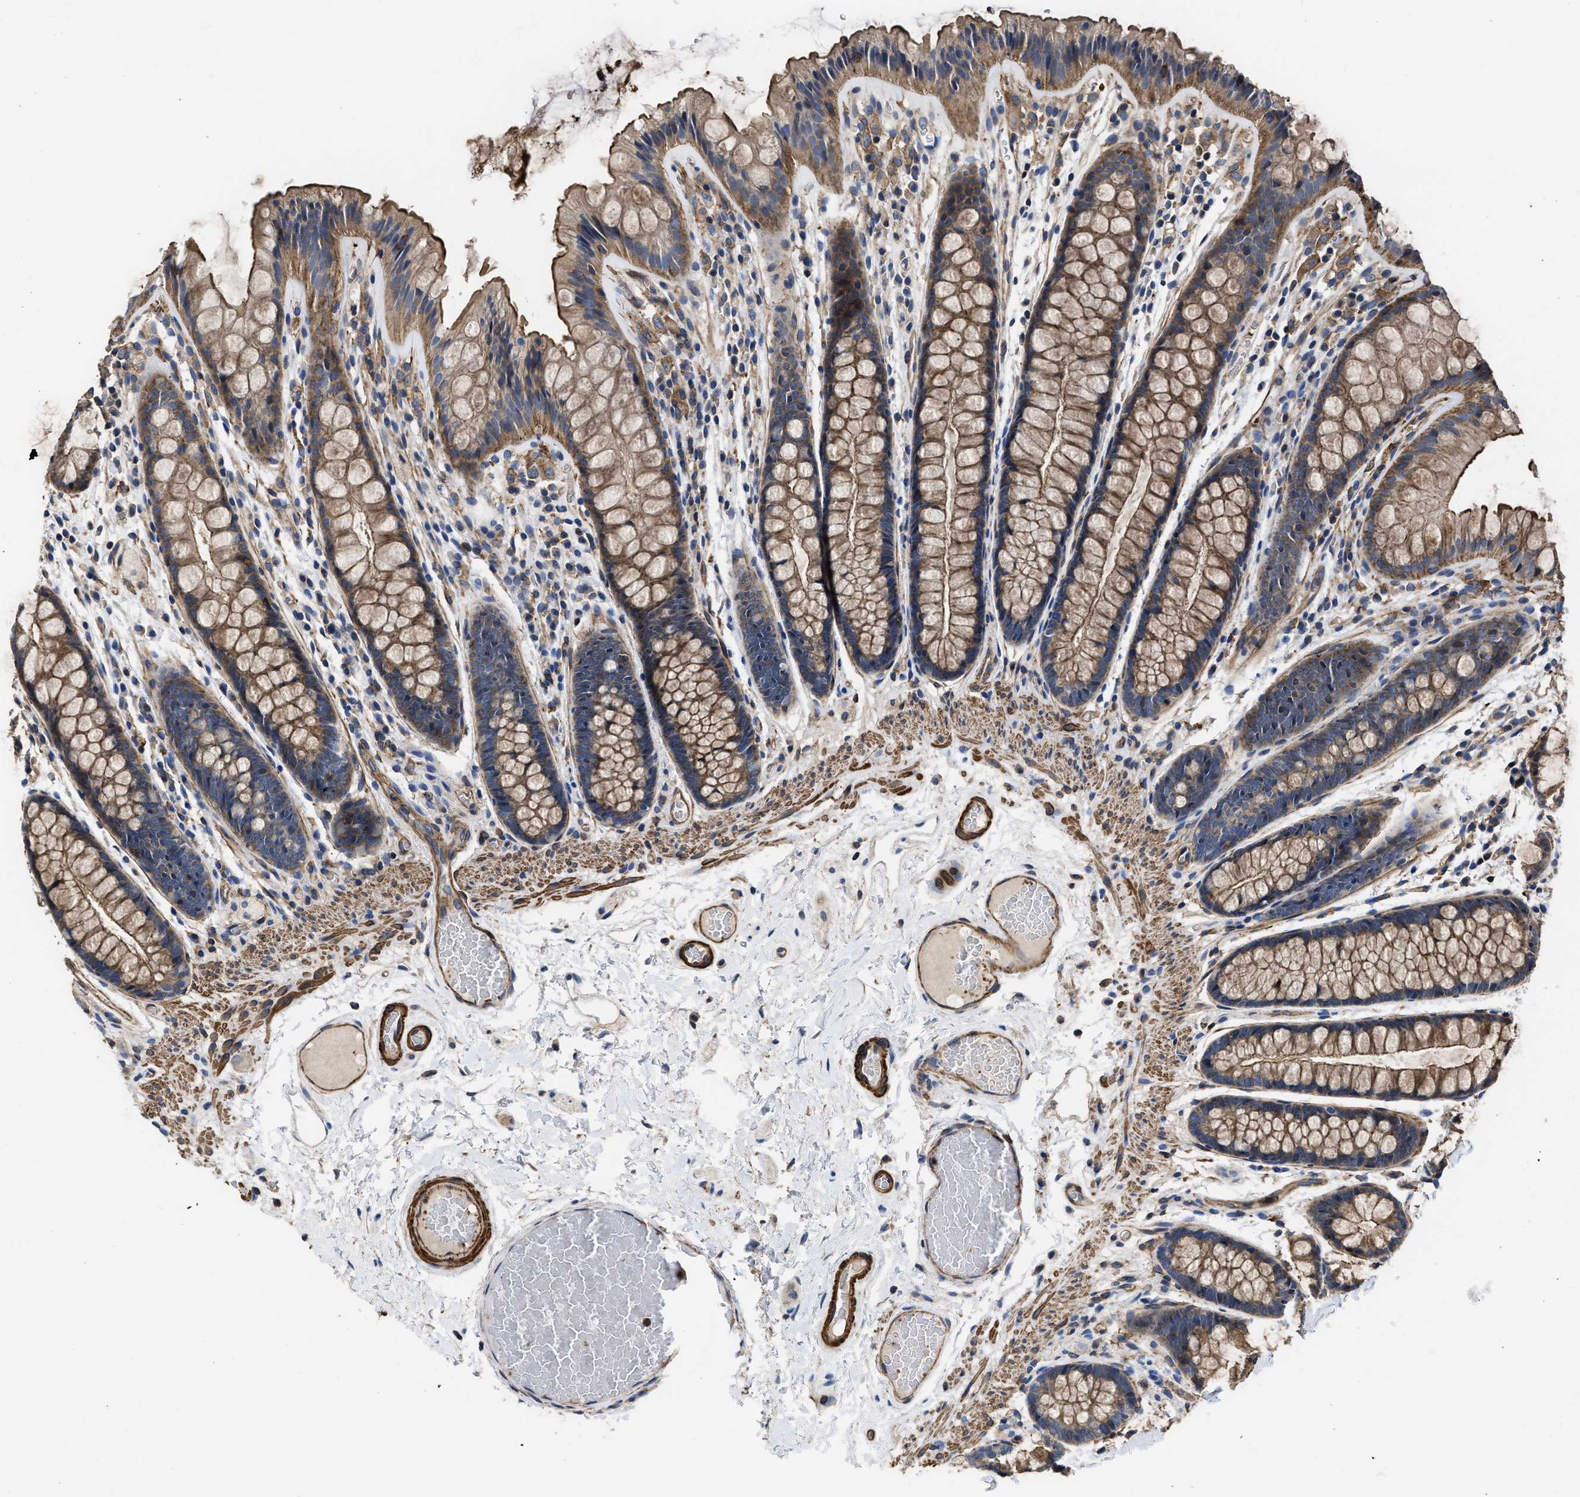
{"staining": {"intensity": "strong", "quantity": ">75%", "location": "cytoplasmic/membranous"}, "tissue": "colon", "cell_type": "Endothelial cells", "image_type": "normal", "snomed": [{"axis": "morphology", "description": "Normal tissue, NOS"}, {"axis": "topography", "description": "Colon"}], "caption": "Colon stained with DAB (3,3'-diaminobenzidine) IHC displays high levels of strong cytoplasmic/membranous positivity in about >75% of endothelial cells.", "gene": "SCUBE2", "patient": {"sex": "female", "age": 56}}